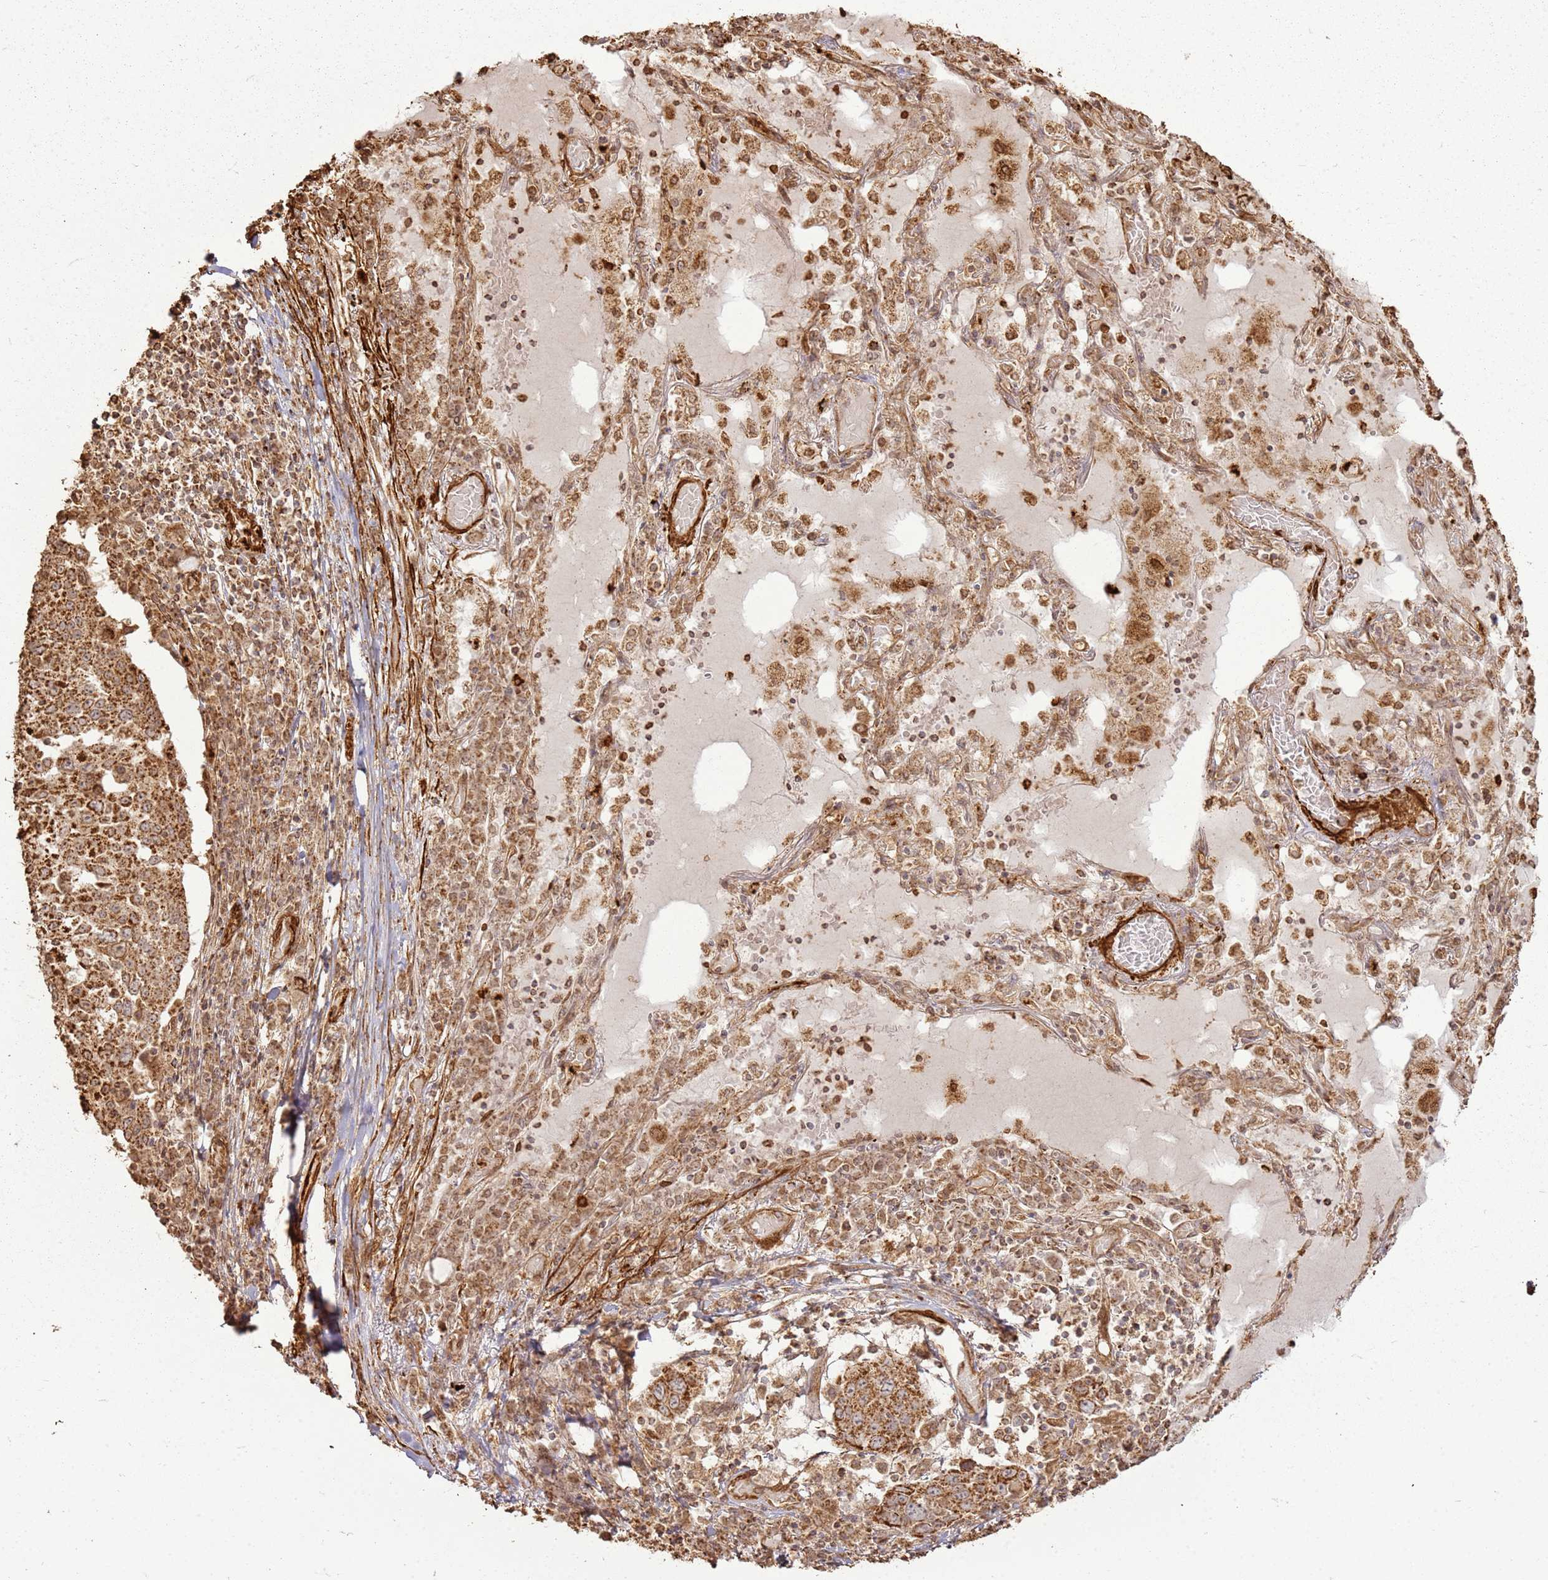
{"staining": {"intensity": "strong", "quantity": ">75%", "location": "cytoplasmic/membranous"}, "tissue": "lung cancer", "cell_type": "Tumor cells", "image_type": "cancer", "snomed": [{"axis": "morphology", "description": "Squamous cell carcinoma, NOS"}, {"axis": "topography", "description": "Lung"}], "caption": "Immunohistochemistry micrograph of human lung cancer stained for a protein (brown), which exhibits high levels of strong cytoplasmic/membranous expression in approximately >75% of tumor cells.", "gene": "DDX59", "patient": {"sex": "male", "age": 65}}